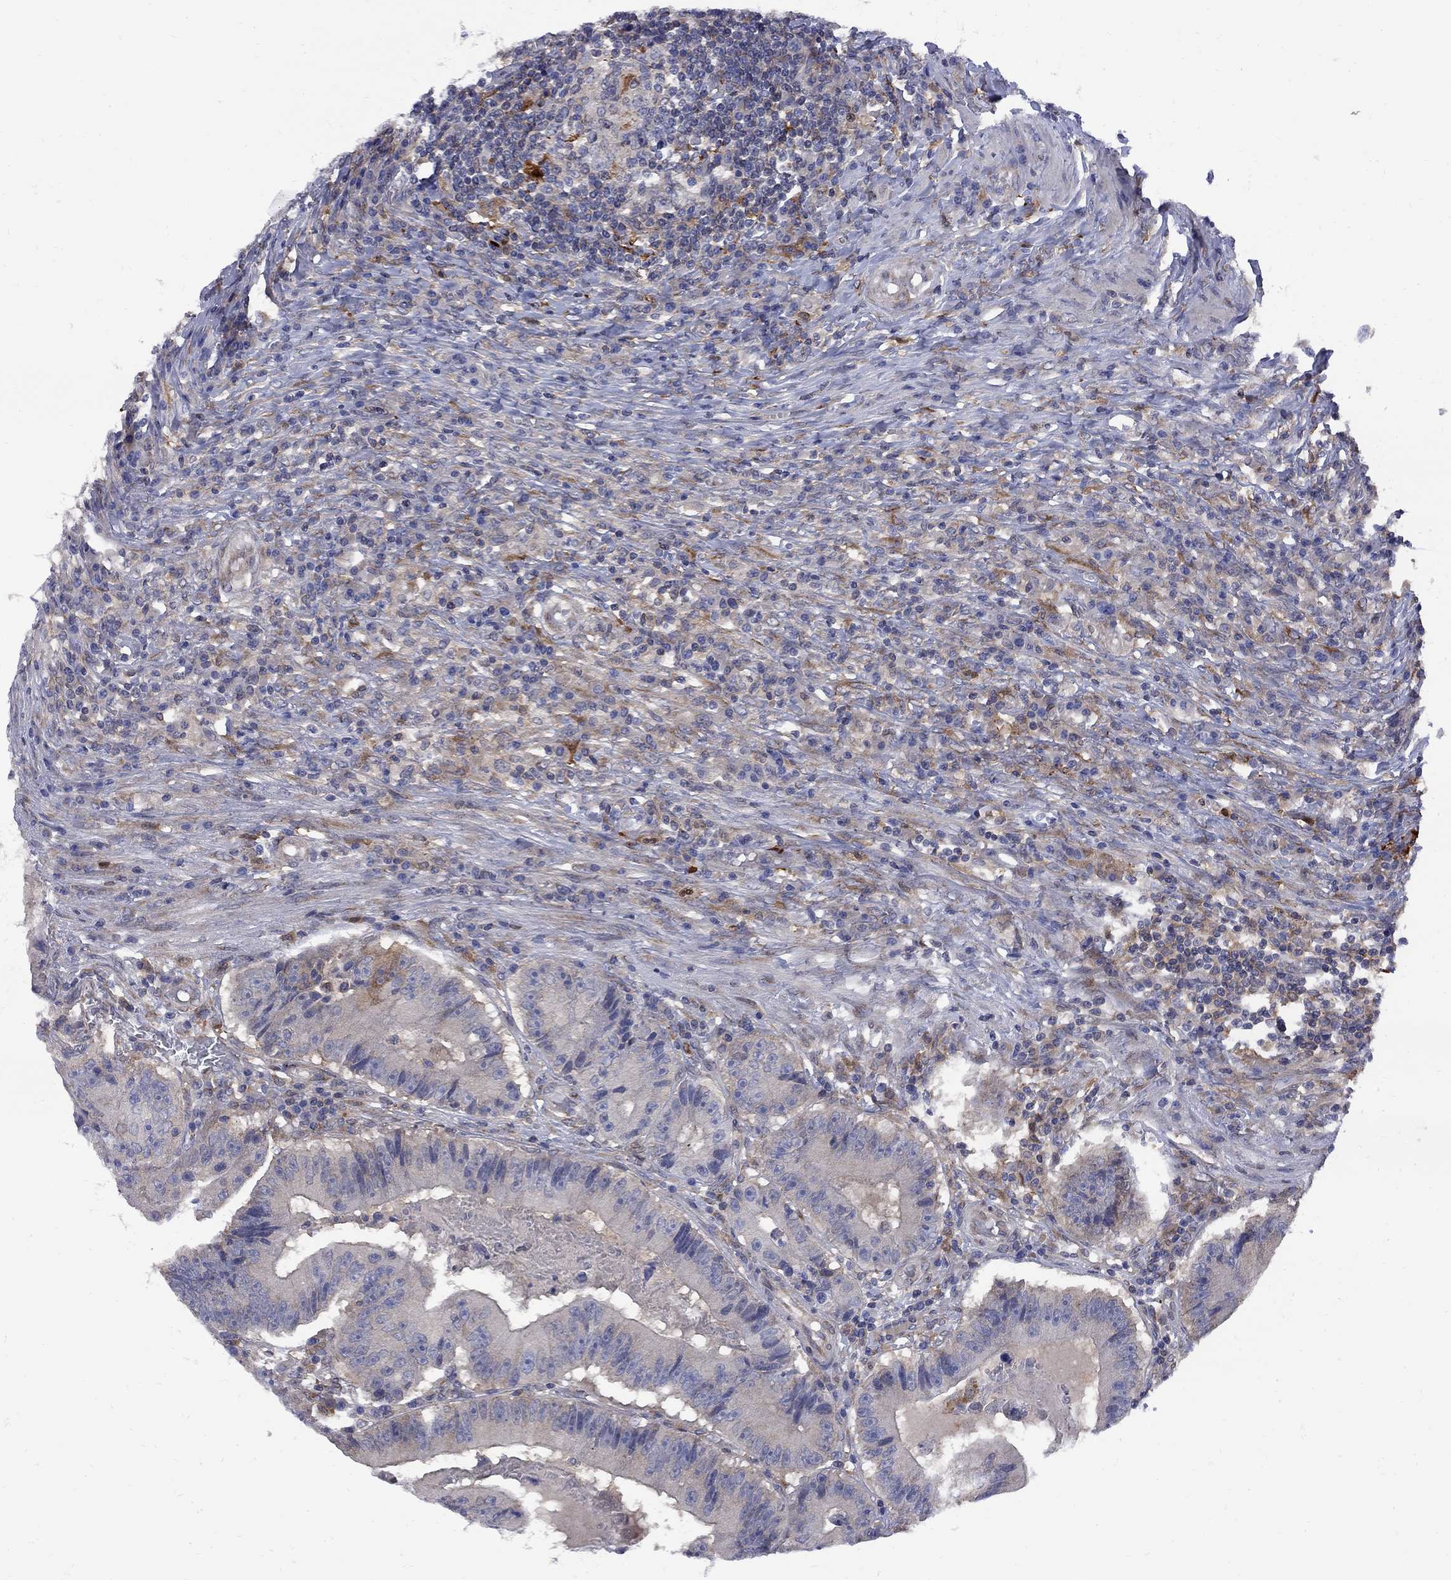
{"staining": {"intensity": "weak", "quantity": "25%-75%", "location": "cytoplasmic/membranous"}, "tissue": "colorectal cancer", "cell_type": "Tumor cells", "image_type": "cancer", "snomed": [{"axis": "morphology", "description": "Adenocarcinoma, NOS"}, {"axis": "topography", "description": "Colon"}], "caption": "Human colorectal adenocarcinoma stained with a protein marker displays weak staining in tumor cells.", "gene": "MTHFR", "patient": {"sex": "female", "age": 86}}